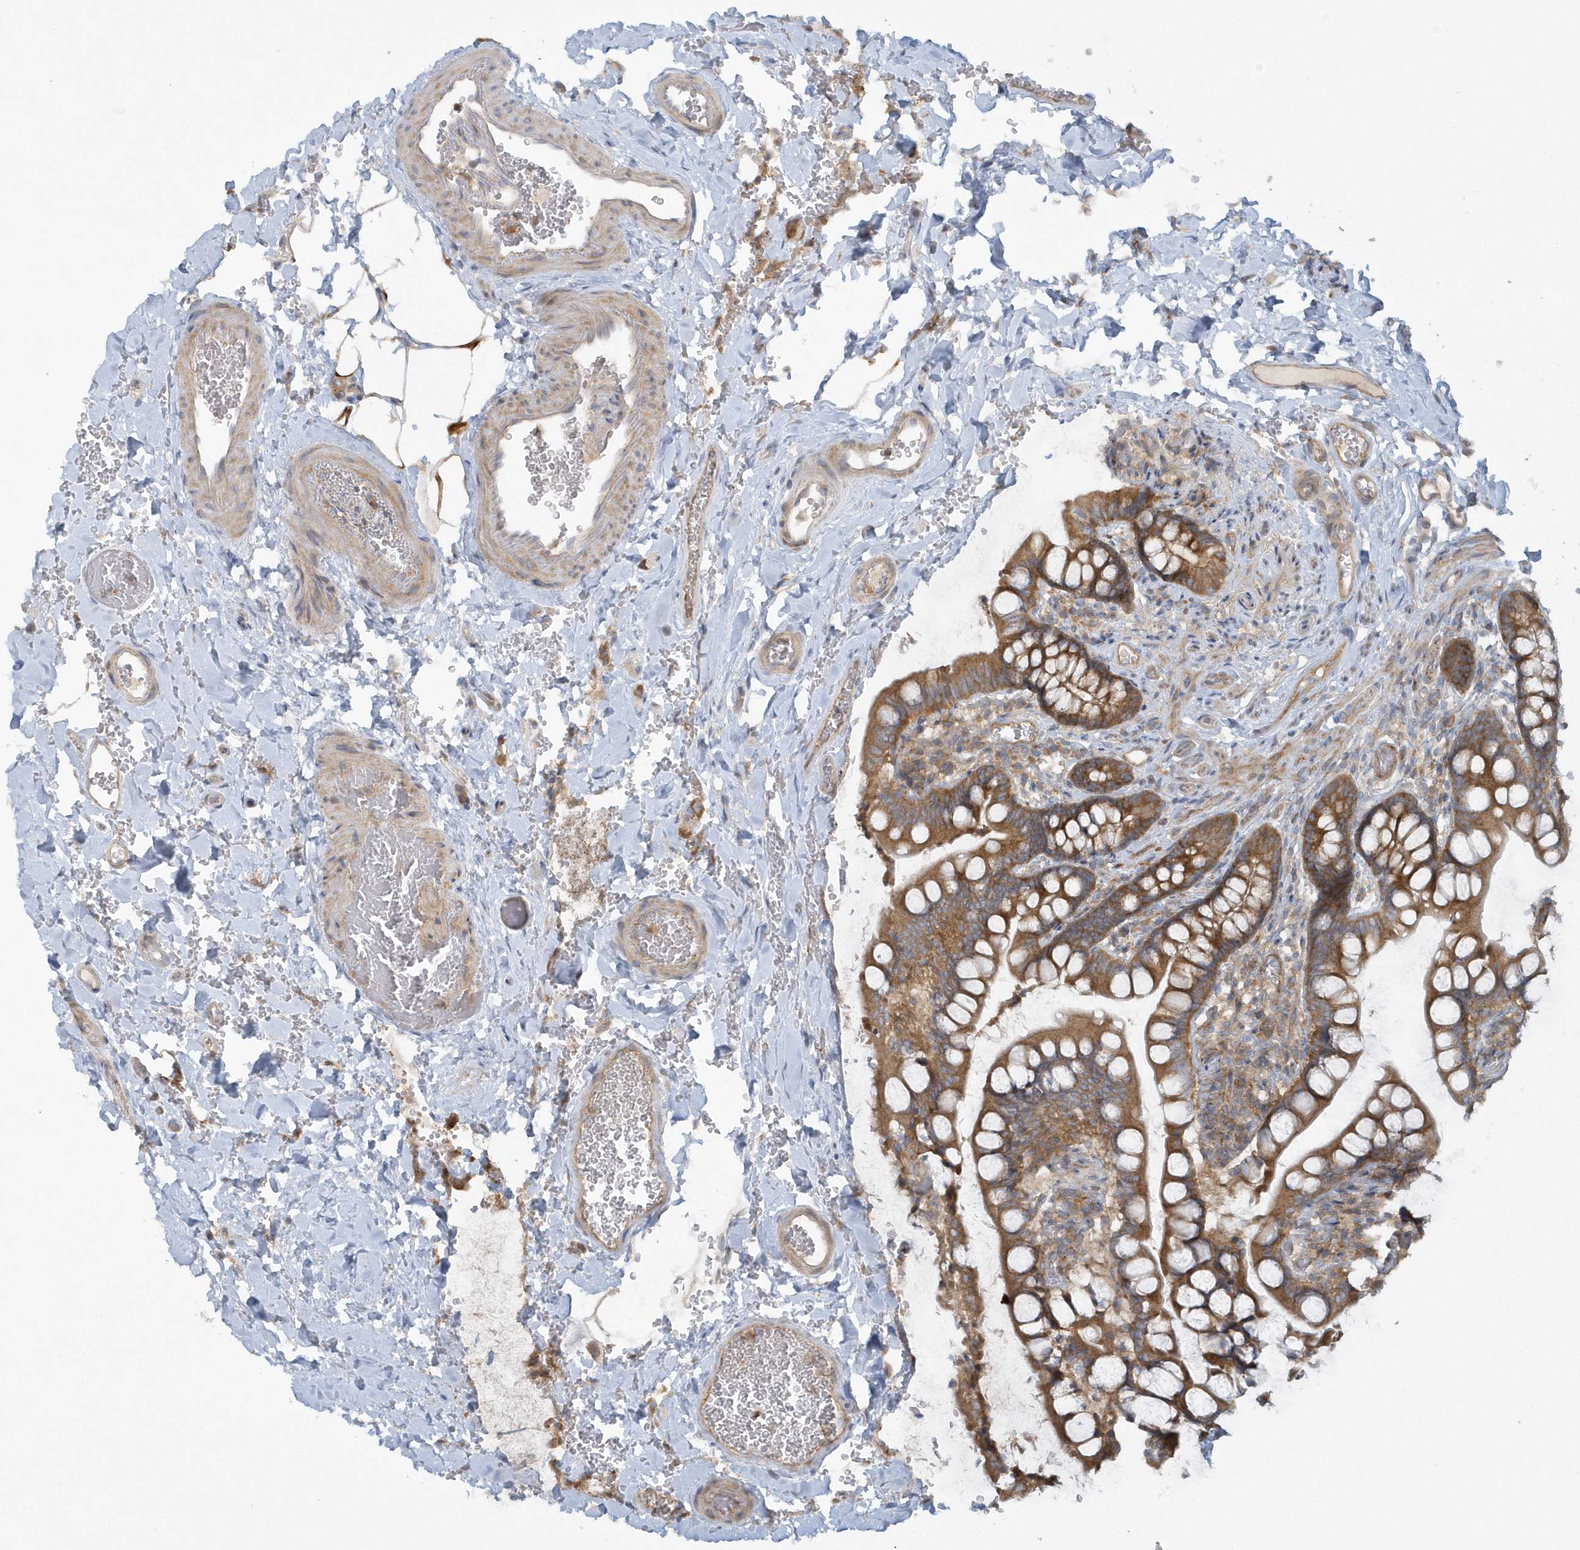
{"staining": {"intensity": "moderate", "quantity": ">75%", "location": "cytoplasmic/membranous"}, "tissue": "small intestine", "cell_type": "Glandular cells", "image_type": "normal", "snomed": [{"axis": "morphology", "description": "Normal tissue, NOS"}, {"axis": "topography", "description": "Small intestine"}], "caption": "Small intestine stained for a protein displays moderate cytoplasmic/membranous positivity in glandular cells. The staining was performed using DAB (3,3'-diaminobenzidine) to visualize the protein expression in brown, while the nuclei were stained in blue with hematoxylin (Magnification: 20x).", "gene": "CNOT10", "patient": {"sex": "male", "age": 52}}